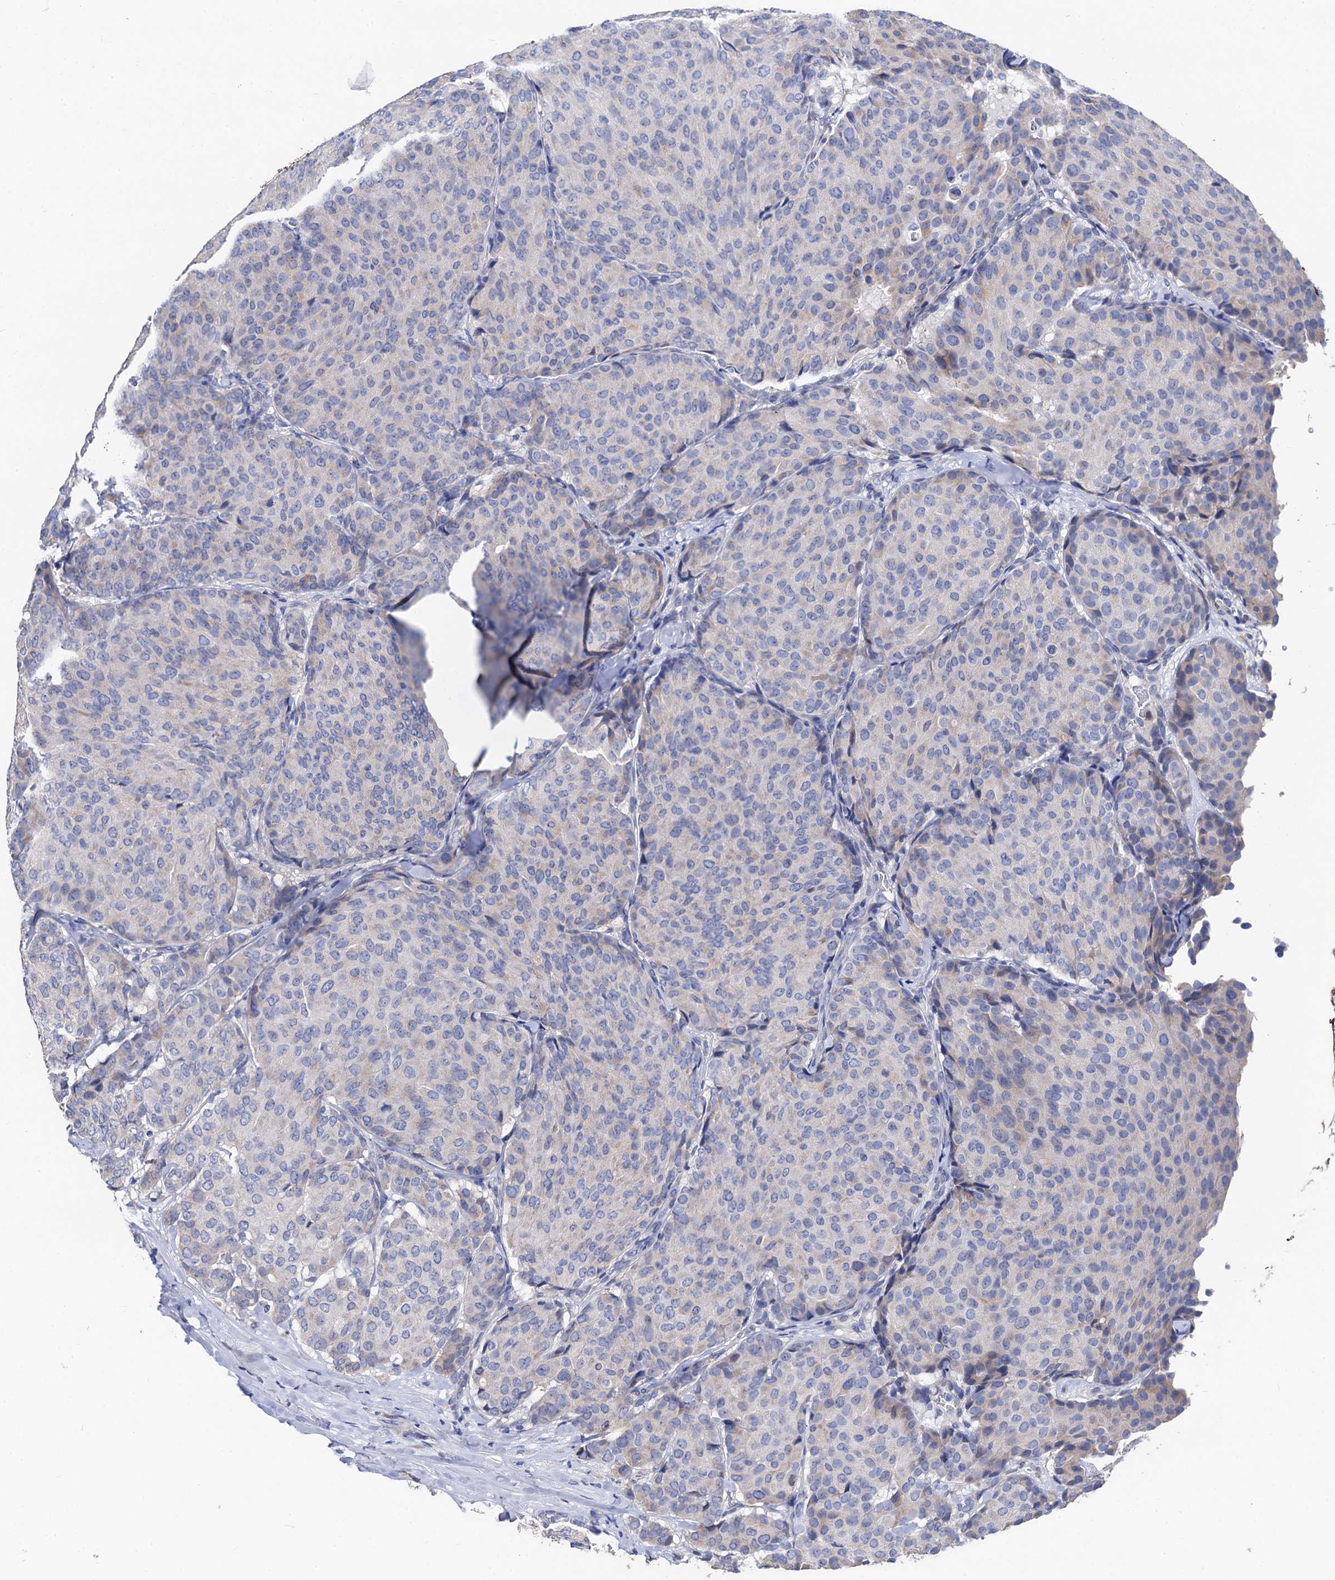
{"staining": {"intensity": "negative", "quantity": "none", "location": "none"}, "tissue": "breast cancer", "cell_type": "Tumor cells", "image_type": "cancer", "snomed": [{"axis": "morphology", "description": "Duct carcinoma"}, {"axis": "topography", "description": "Breast"}], "caption": "Human breast cancer (invasive ductal carcinoma) stained for a protein using immunohistochemistry (IHC) shows no expression in tumor cells.", "gene": "FREM3", "patient": {"sex": "female", "age": 75}}